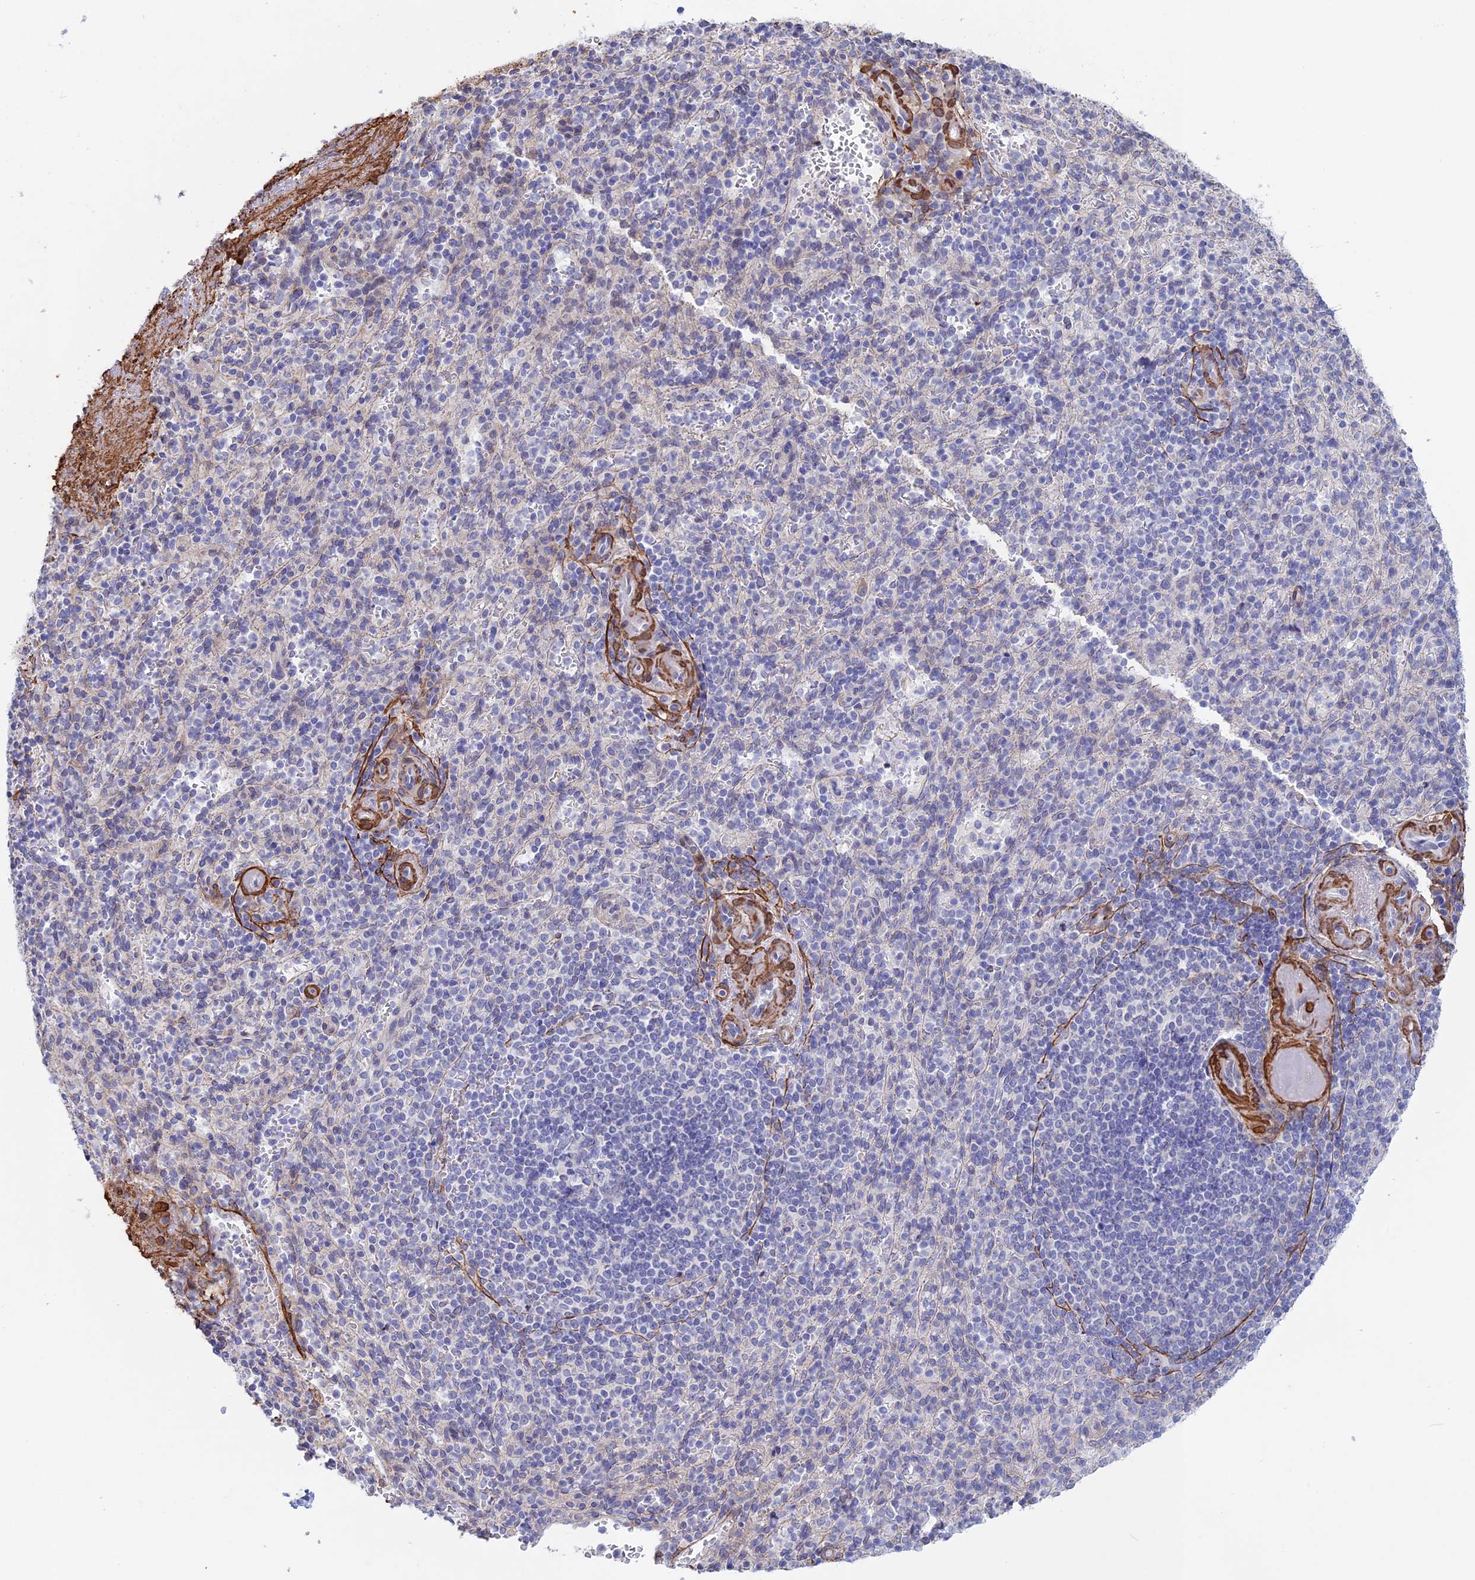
{"staining": {"intensity": "negative", "quantity": "none", "location": "none"}, "tissue": "spleen", "cell_type": "Cells in red pulp", "image_type": "normal", "snomed": [{"axis": "morphology", "description": "Normal tissue, NOS"}, {"axis": "topography", "description": "Spleen"}], "caption": "DAB immunohistochemical staining of unremarkable spleen demonstrates no significant staining in cells in red pulp.", "gene": "CCDC154", "patient": {"sex": "female", "age": 74}}